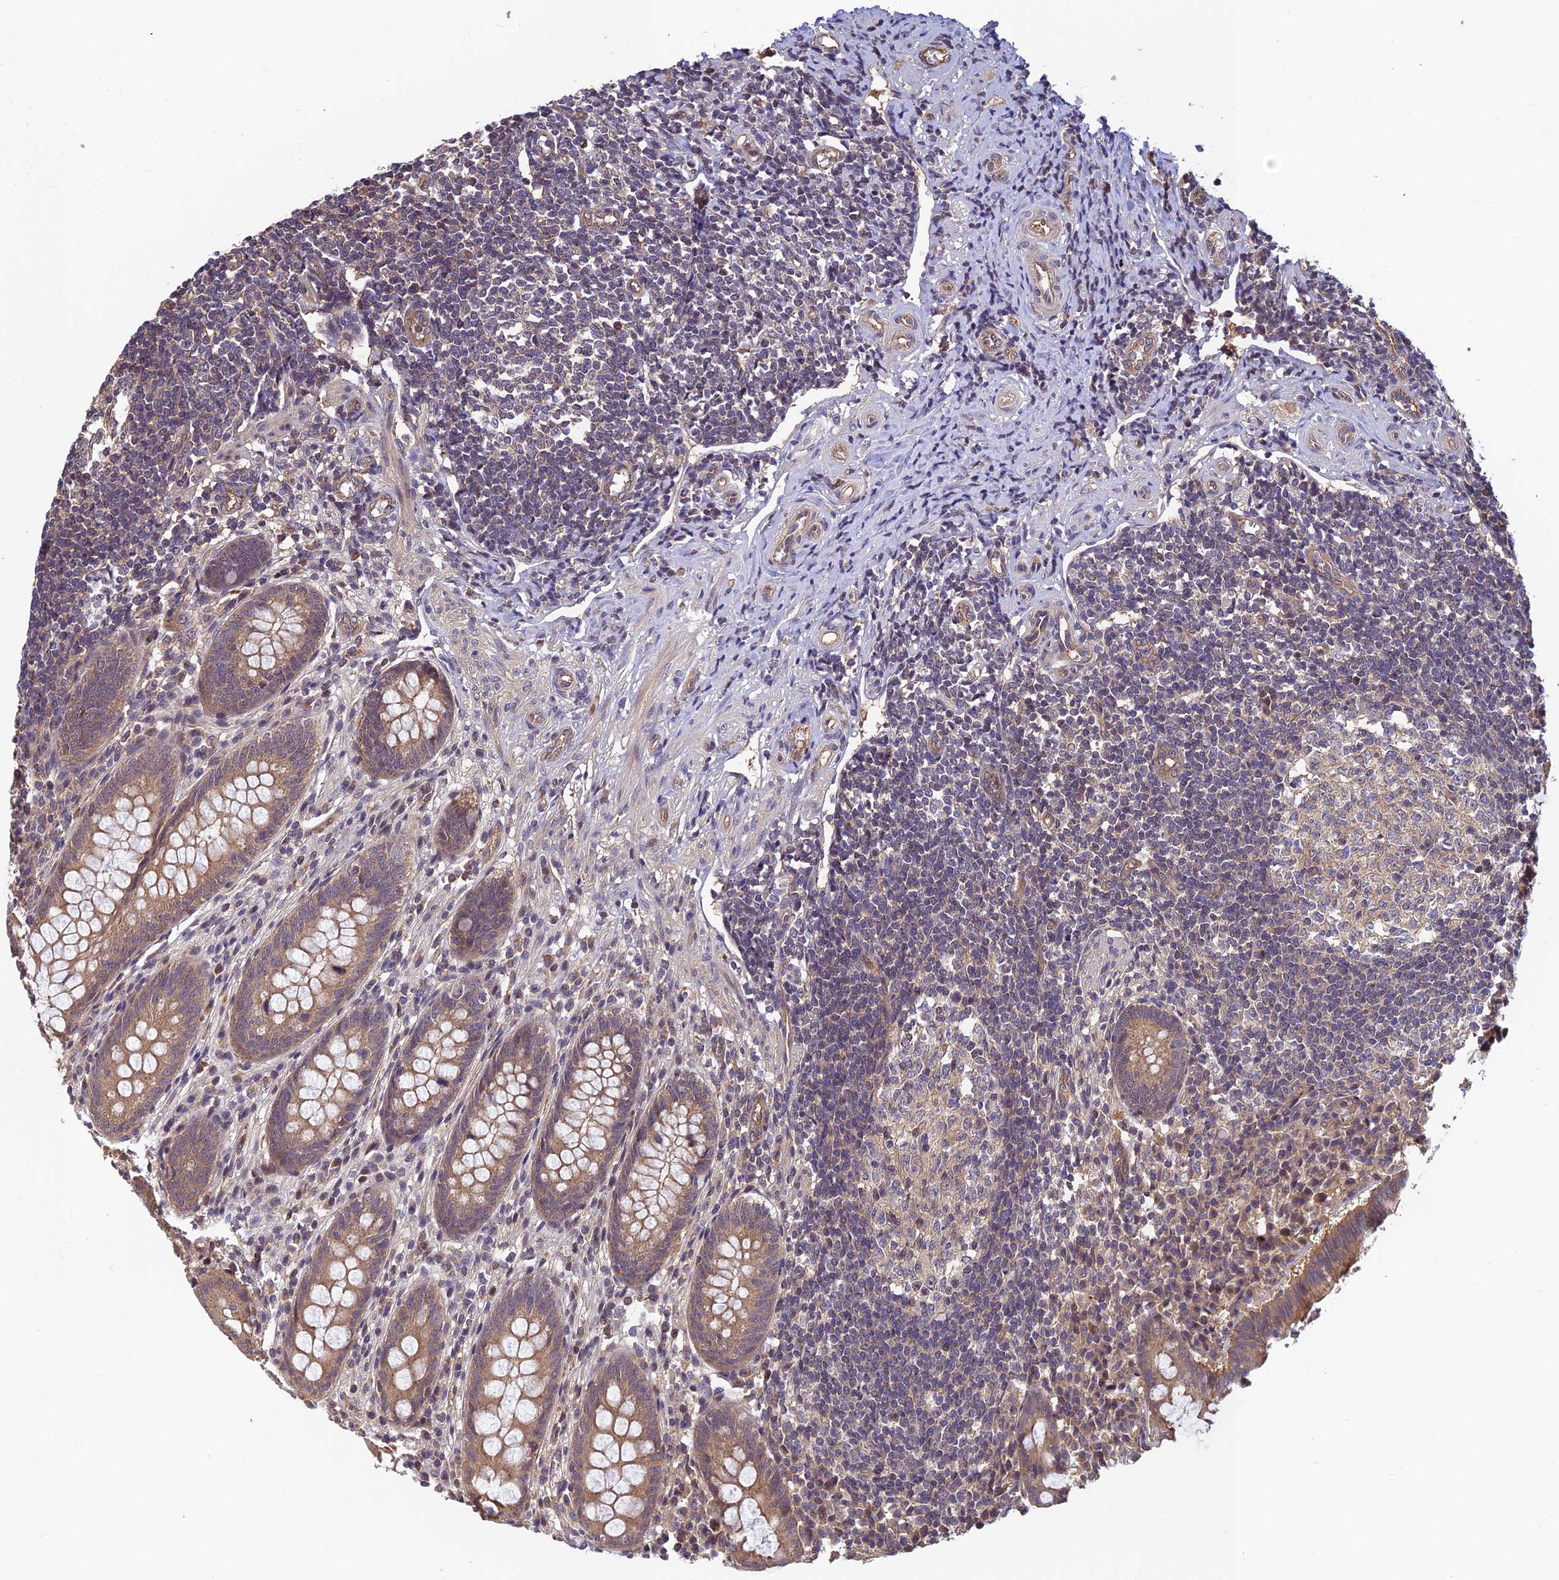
{"staining": {"intensity": "moderate", "quantity": ">75%", "location": "cytoplasmic/membranous"}, "tissue": "appendix", "cell_type": "Glandular cells", "image_type": "normal", "snomed": [{"axis": "morphology", "description": "Normal tissue, NOS"}, {"axis": "topography", "description": "Appendix"}], "caption": "Appendix stained with immunohistochemistry (IHC) exhibits moderate cytoplasmic/membranous staining in approximately >75% of glandular cells.", "gene": "PIKFYVE", "patient": {"sex": "female", "age": 33}}